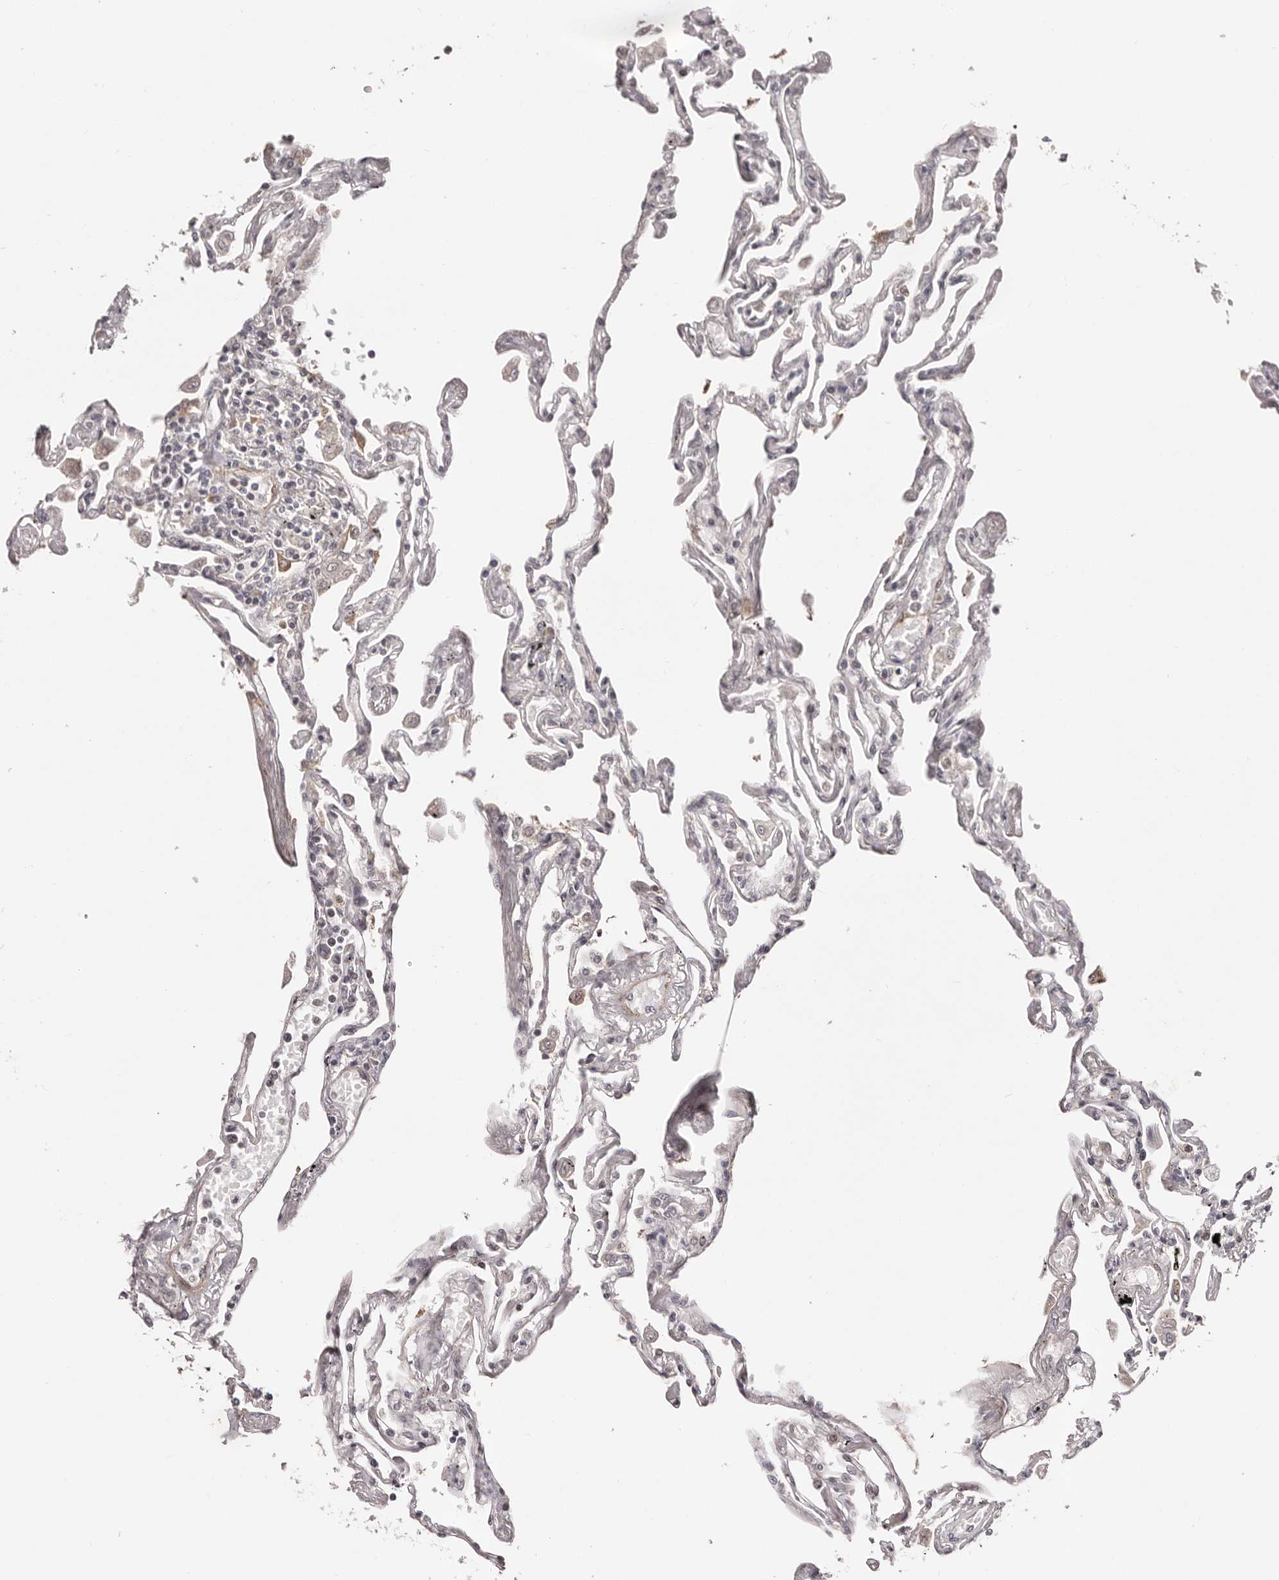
{"staining": {"intensity": "negative", "quantity": "none", "location": "none"}, "tissue": "lung", "cell_type": "Alveolar cells", "image_type": "normal", "snomed": [{"axis": "morphology", "description": "Normal tissue, NOS"}, {"axis": "topography", "description": "Lung"}], "caption": "IHC histopathology image of unremarkable lung stained for a protein (brown), which reveals no expression in alveolar cells.", "gene": "MICAL2", "patient": {"sex": "female", "age": 67}}